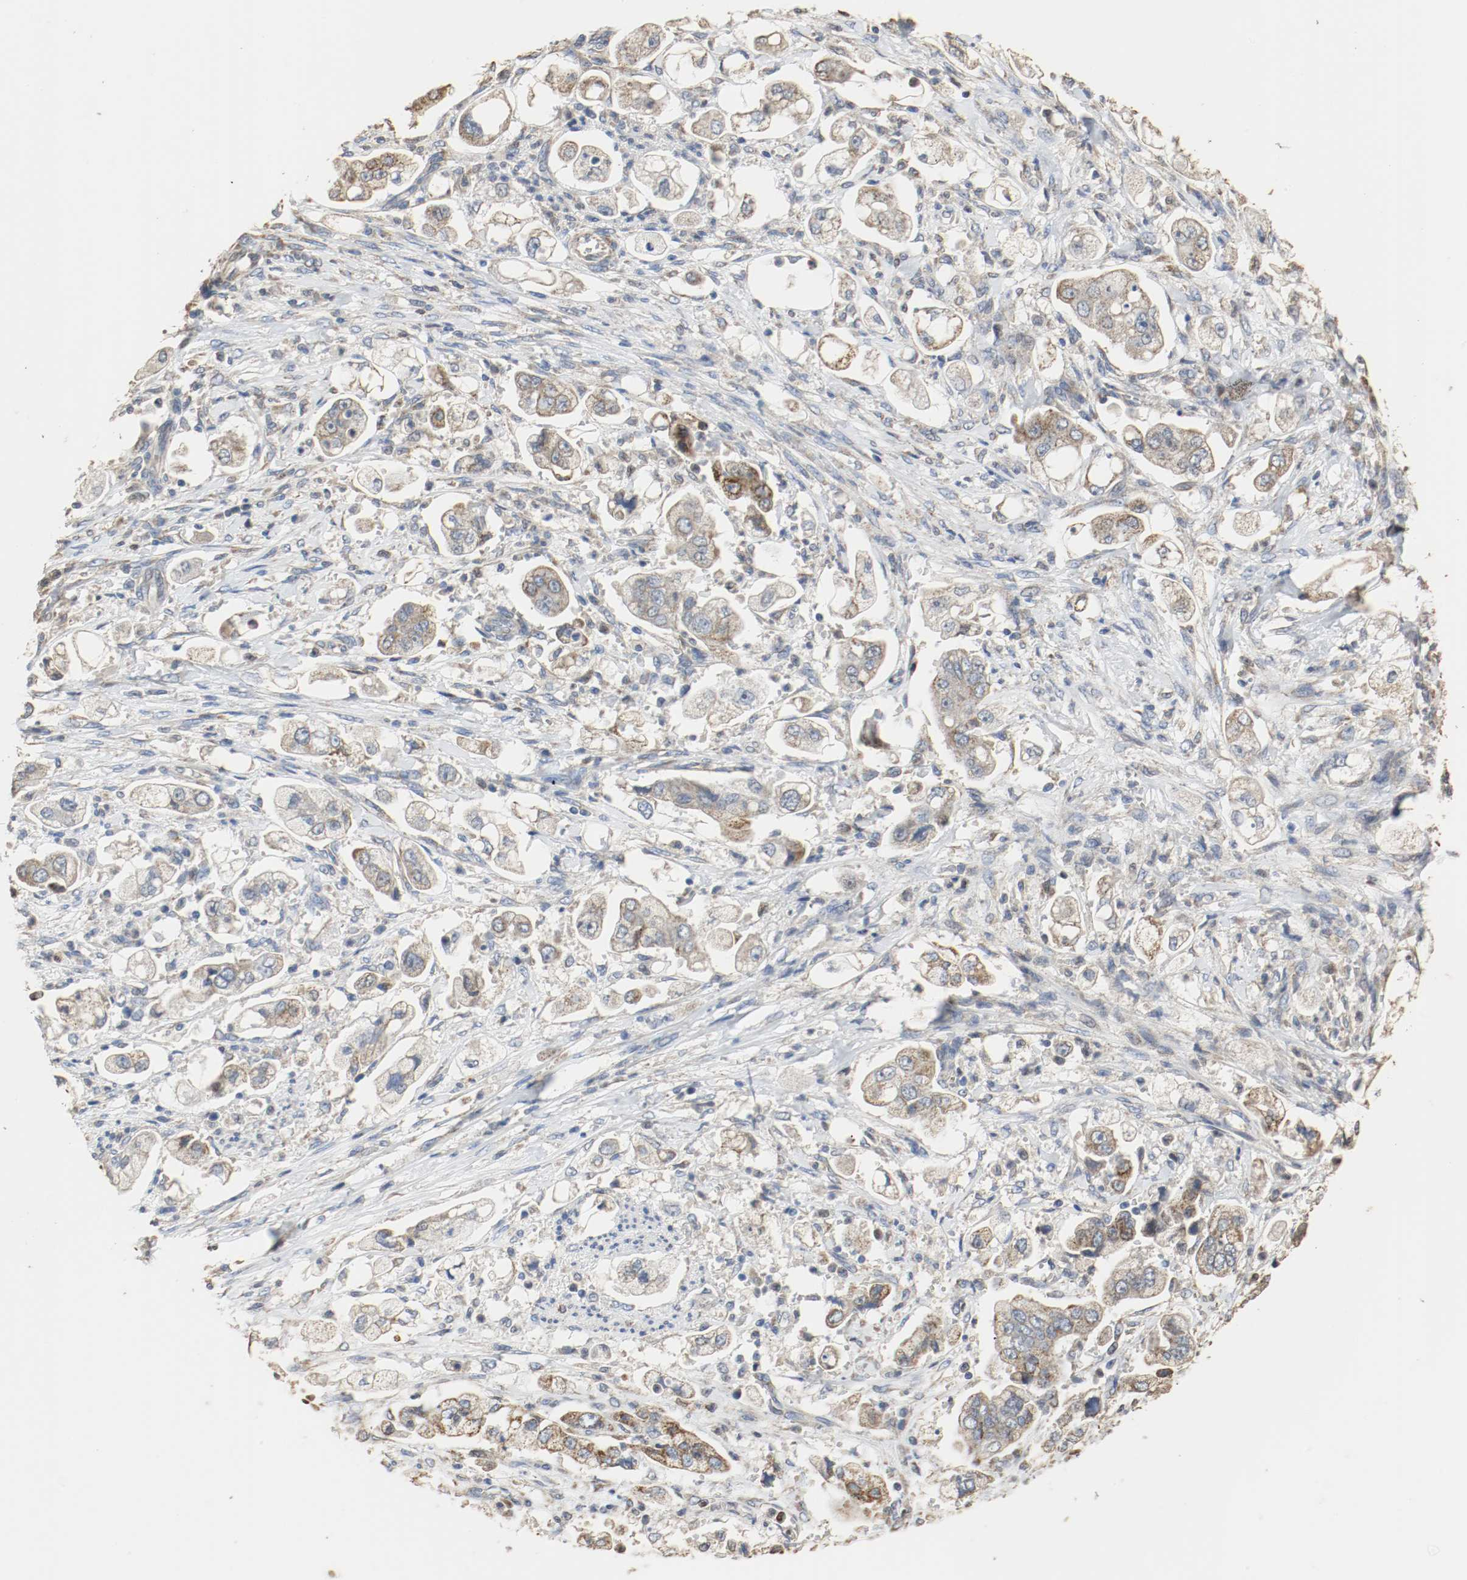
{"staining": {"intensity": "moderate", "quantity": ">75%", "location": "cytoplasmic/membranous"}, "tissue": "stomach cancer", "cell_type": "Tumor cells", "image_type": "cancer", "snomed": [{"axis": "morphology", "description": "Adenocarcinoma, NOS"}, {"axis": "topography", "description": "Stomach"}], "caption": "Stomach cancer tissue displays moderate cytoplasmic/membranous staining in about >75% of tumor cells, visualized by immunohistochemistry. The staining was performed using DAB (3,3'-diaminobenzidine) to visualize the protein expression in brown, while the nuclei were stained in blue with hematoxylin (Magnification: 20x).", "gene": "ALDH4A1", "patient": {"sex": "male", "age": 62}}